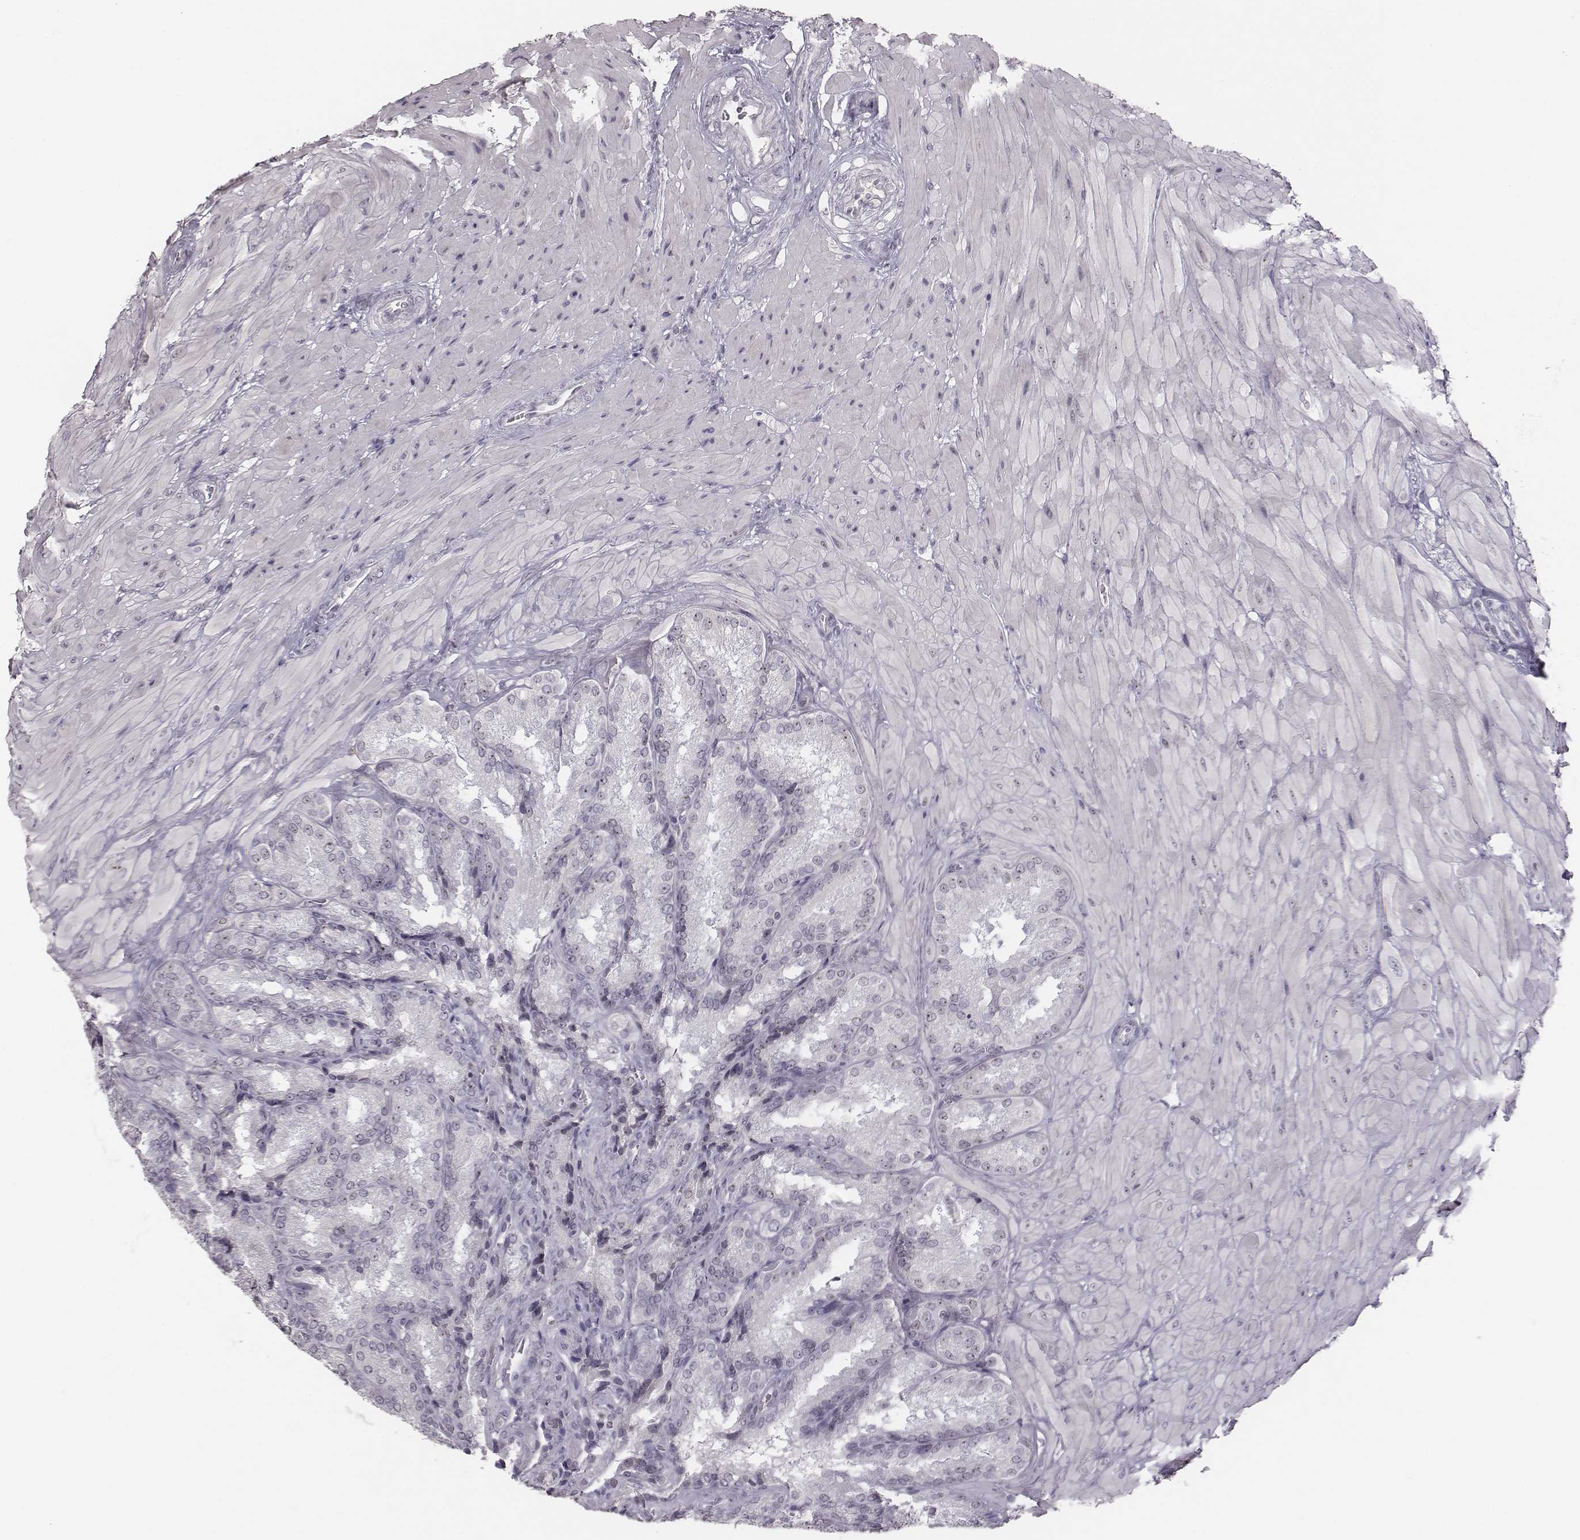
{"staining": {"intensity": "weak", "quantity": "<25%", "location": "nuclear"}, "tissue": "seminal vesicle", "cell_type": "Glandular cells", "image_type": "normal", "snomed": [{"axis": "morphology", "description": "Normal tissue, NOS"}, {"axis": "topography", "description": "Seminal veicle"}], "caption": "Immunohistochemical staining of normal human seminal vesicle shows no significant expression in glandular cells. The staining was performed using DAB to visualize the protein expression in brown, while the nuclei were stained in blue with hematoxylin (Magnification: 20x).", "gene": "NIFK", "patient": {"sex": "male", "age": 37}}